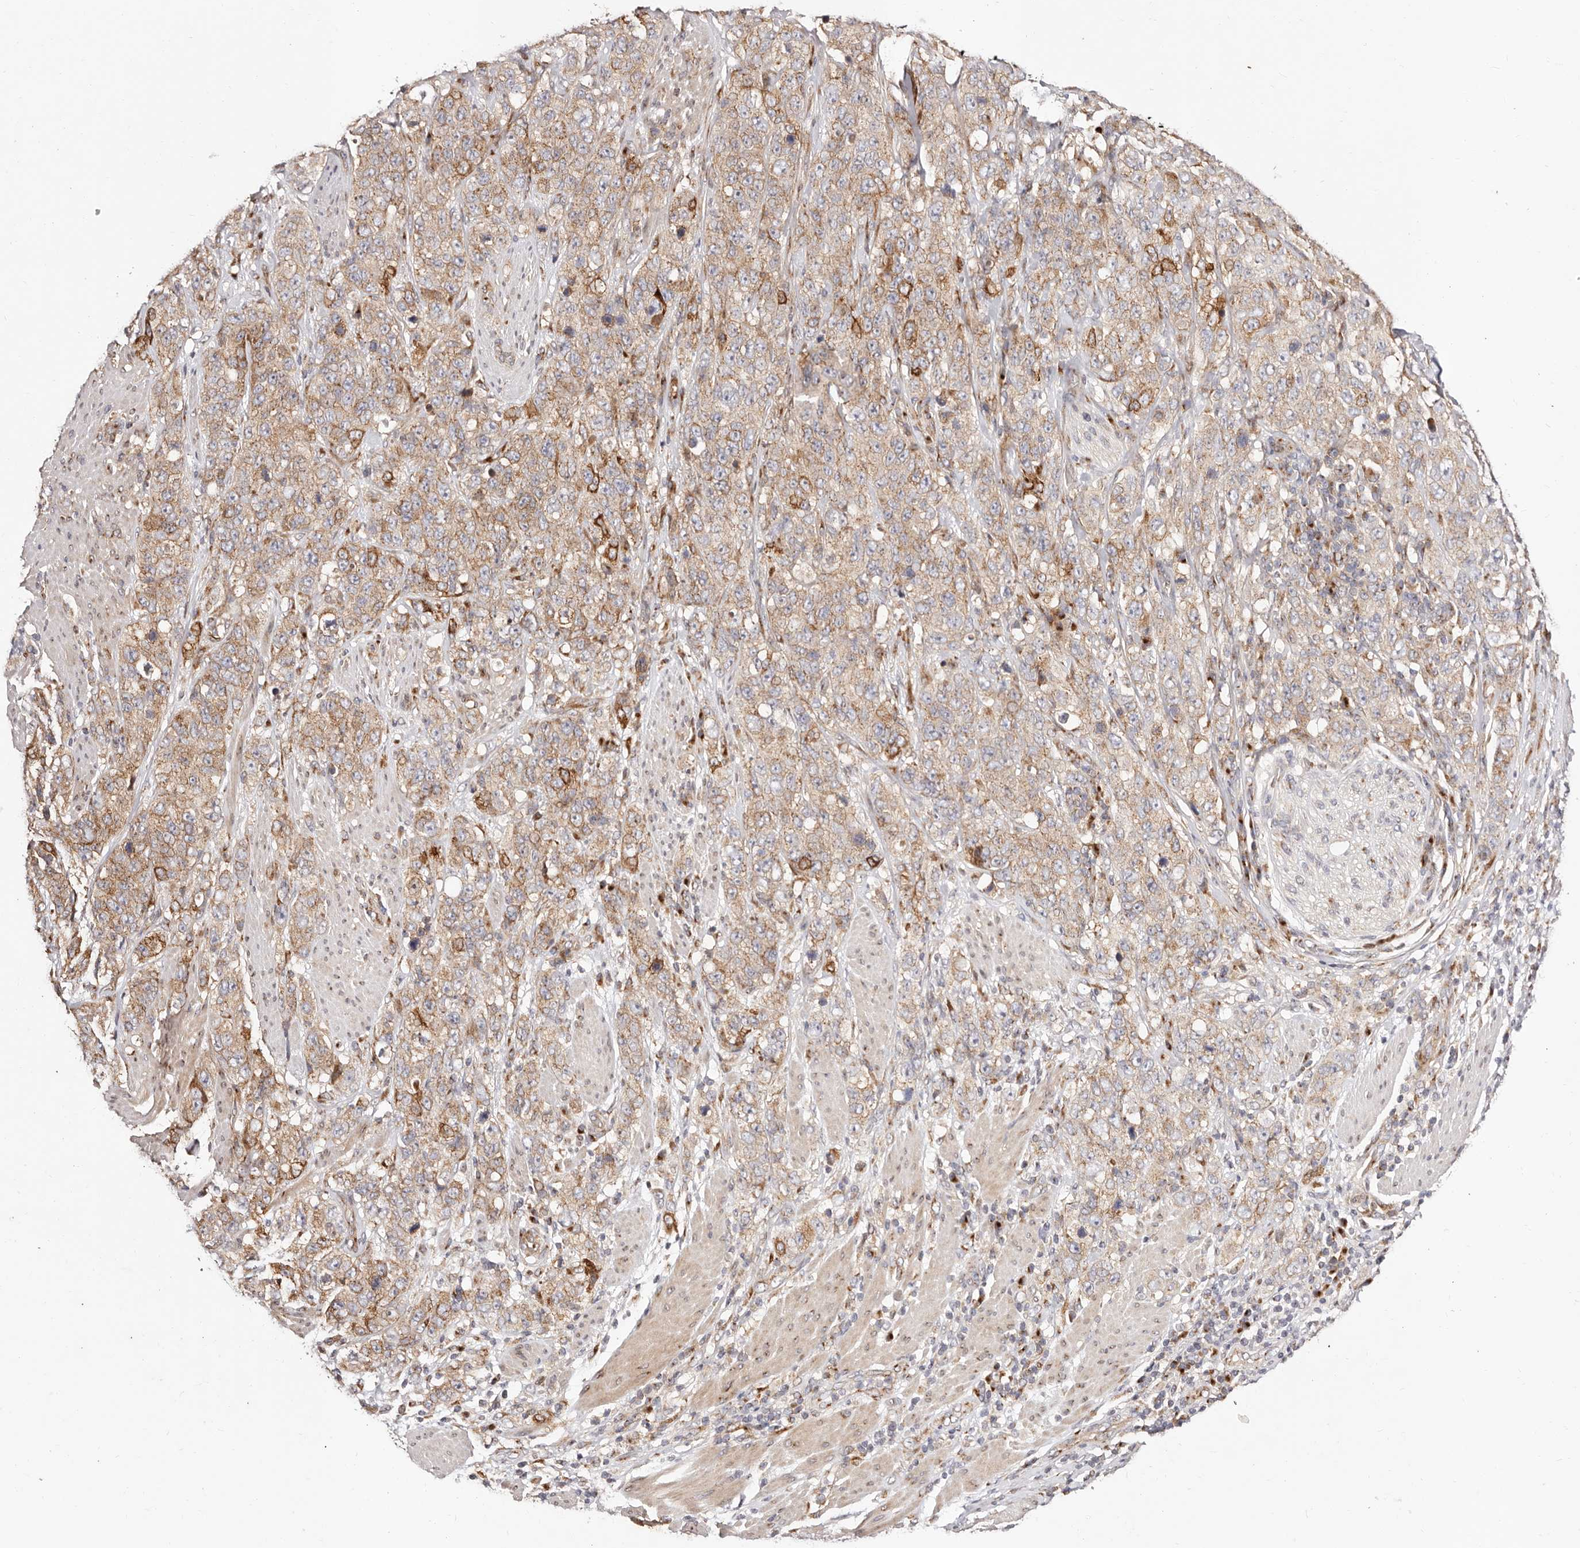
{"staining": {"intensity": "moderate", "quantity": "25%-75%", "location": "cytoplasmic/membranous"}, "tissue": "stomach cancer", "cell_type": "Tumor cells", "image_type": "cancer", "snomed": [{"axis": "morphology", "description": "Adenocarcinoma, NOS"}, {"axis": "topography", "description": "Stomach"}], "caption": "This is an image of immunohistochemistry staining of stomach adenocarcinoma, which shows moderate positivity in the cytoplasmic/membranous of tumor cells.", "gene": "MAPK6", "patient": {"sex": "male", "age": 48}}